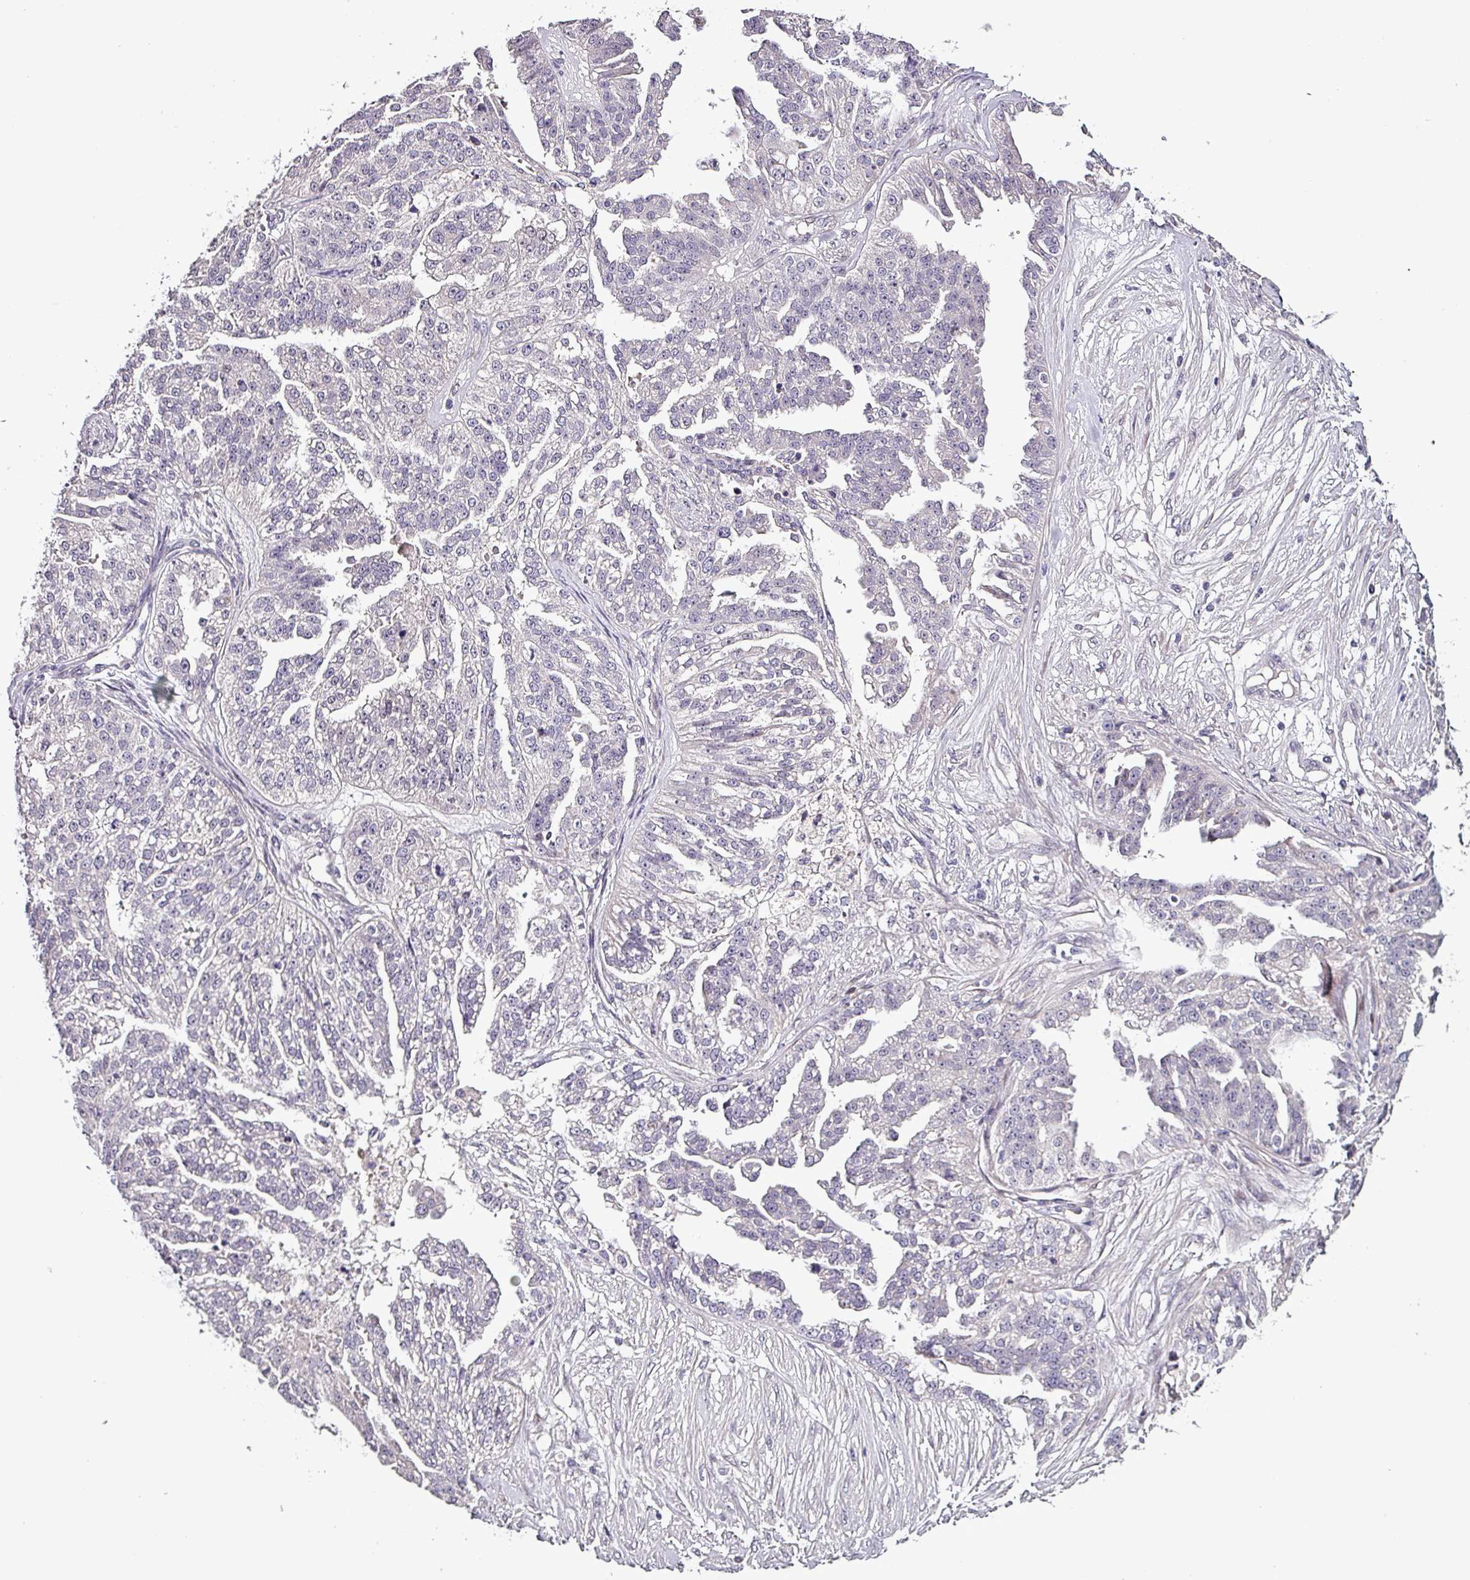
{"staining": {"intensity": "negative", "quantity": "none", "location": "none"}, "tissue": "ovarian cancer", "cell_type": "Tumor cells", "image_type": "cancer", "snomed": [{"axis": "morphology", "description": "Cystadenocarcinoma, serous, NOS"}, {"axis": "topography", "description": "Ovary"}], "caption": "Tumor cells show no significant expression in ovarian cancer. The staining is performed using DAB (3,3'-diaminobenzidine) brown chromogen with nuclei counter-stained in using hematoxylin.", "gene": "GRAPL", "patient": {"sex": "female", "age": 58}}